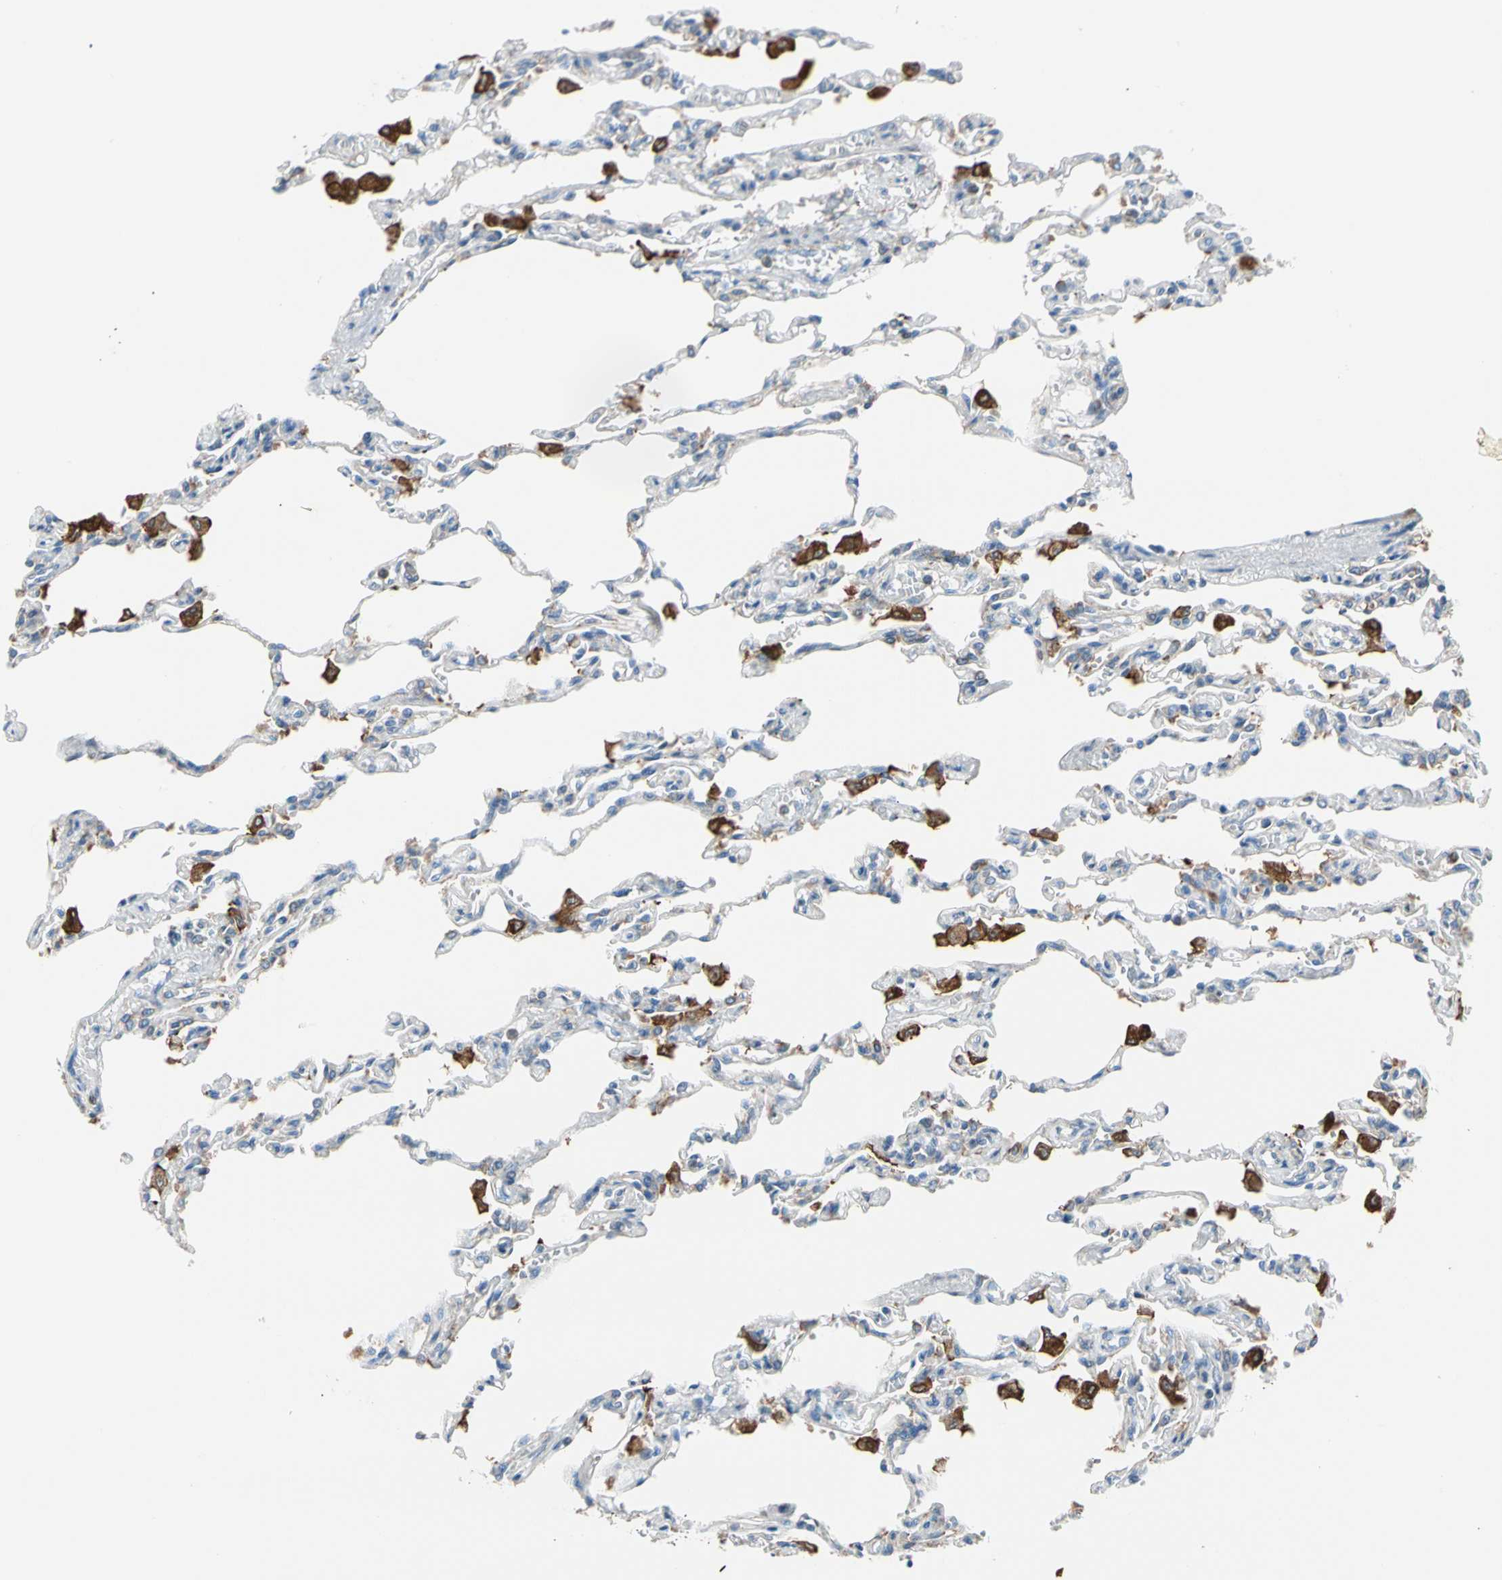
{"staining": {"intensity": "negative", "quantity": "none", "location": "none"}, "tissue": "lung", "cell_type": "Alveolar cells", "image_type": "normal", "snomed": [{"axis": "morphology", "description": "Normal tissue, NOS"}, {"axis": "topography", "description": "Lung"}], "caption": "High power microscopy photomicrograph of an IHC histopathology image of unremarkable lung, revealing no significant staining in alveolar cells. The staining was performed using DAB to visualize the protein expression in brown, while the nuclei were stained in blue with hematoxylin (Magnification: 20x).", "gene": "LRPAP1", "patient": {"sex": "male", "age": 21}}